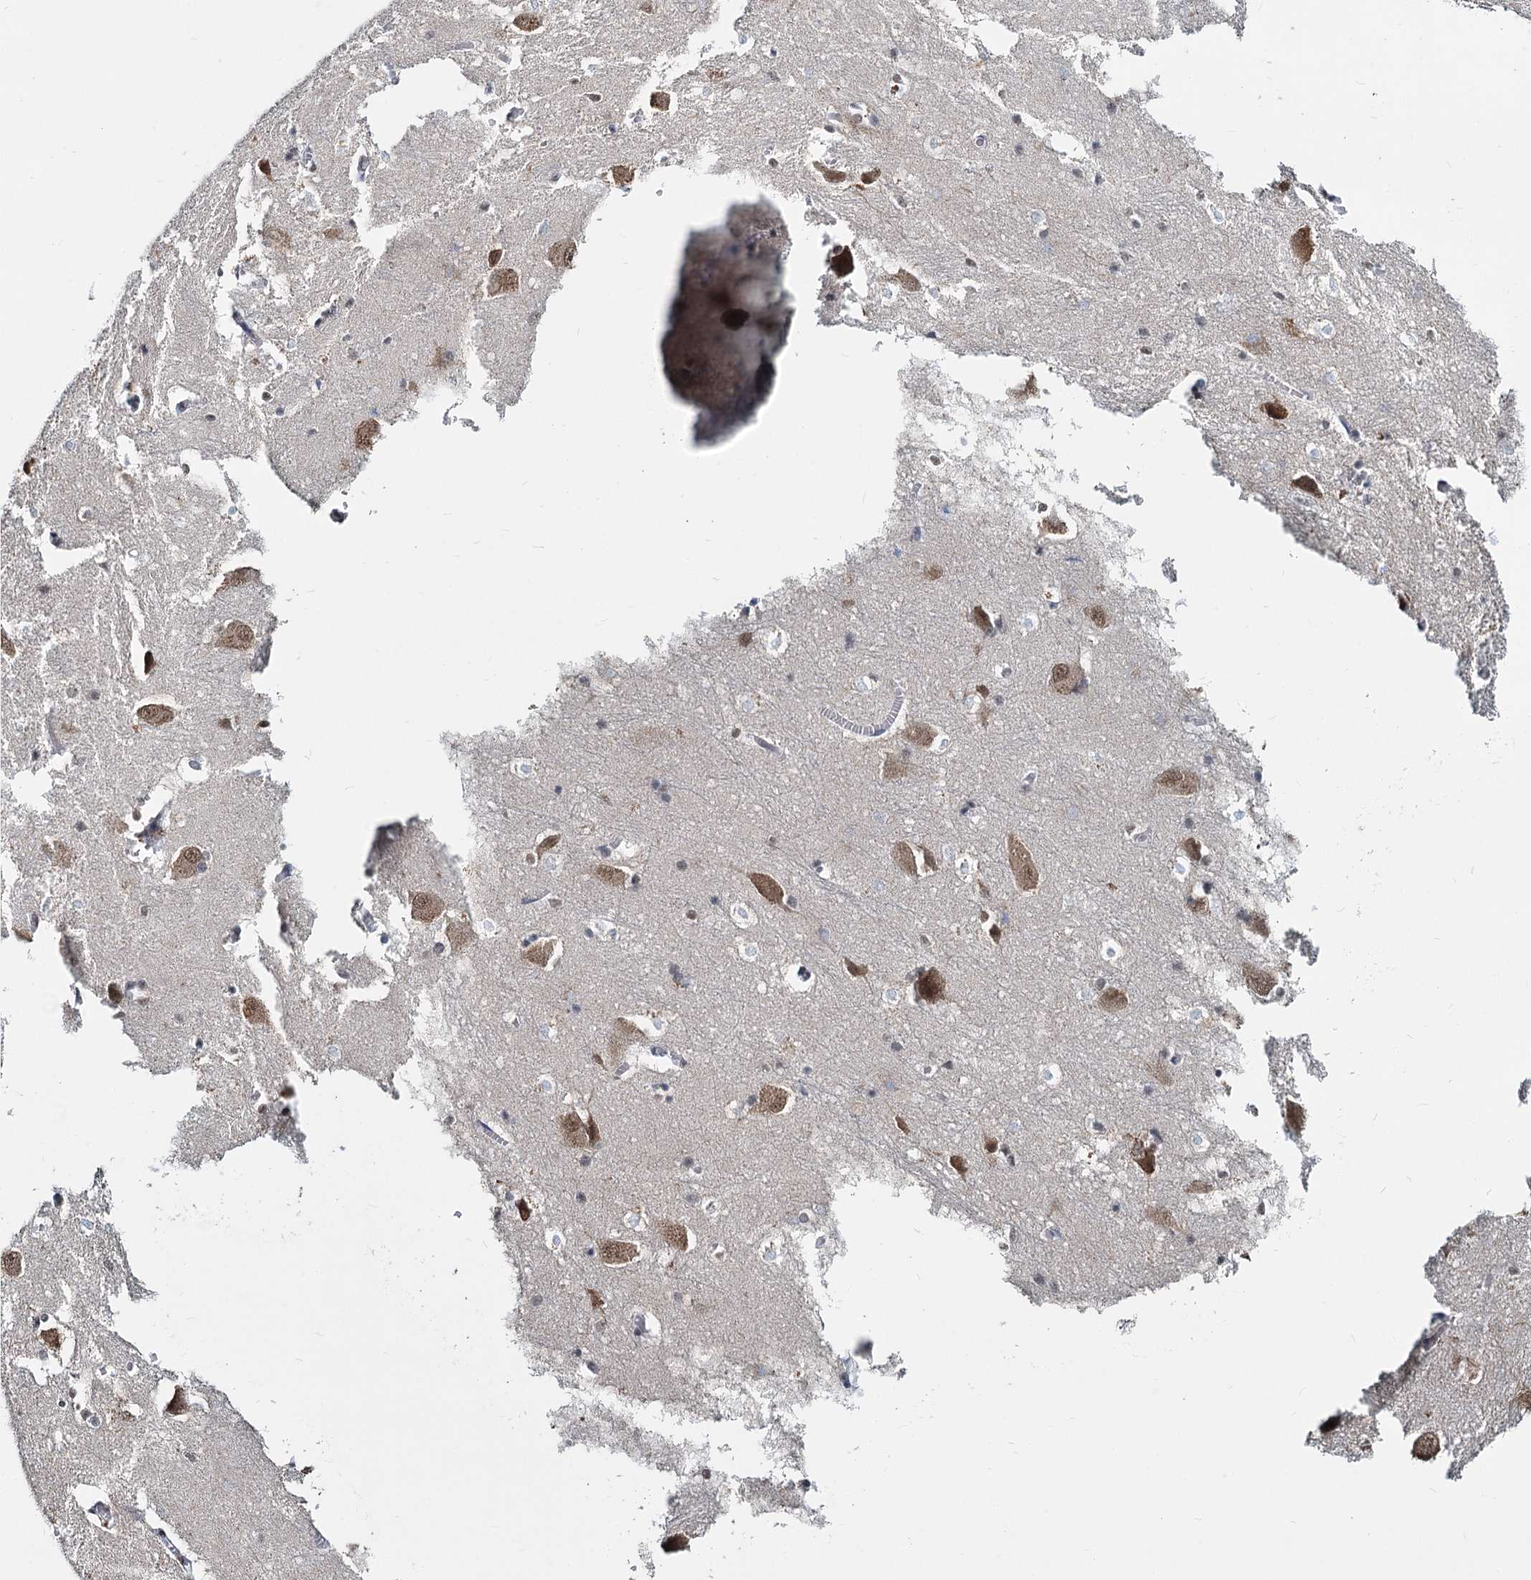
{"staining": {"intensity": "moderate", "quantity": "<25%", "location": "nuclear"}, "tissue": "caudate", "cell_type": "Glial cells", "image_type": "normal", "snomed": [{"axis": "morphology", "description": "Normal tissue, NOS"}, {"axis": "topography", "description": "Lateral ventricle wall"}], "caption": "DAB immunohistochemical staining of normal human caudate exhibits moderate nuclear protein staining in about <25% of glial cells. (DAB (3,3'-diaminobenzidine) = brown stain, brightfield microscopy at high magnification).", "gene": "METTL14", "patient": {"sex": "male", "age": 37}}